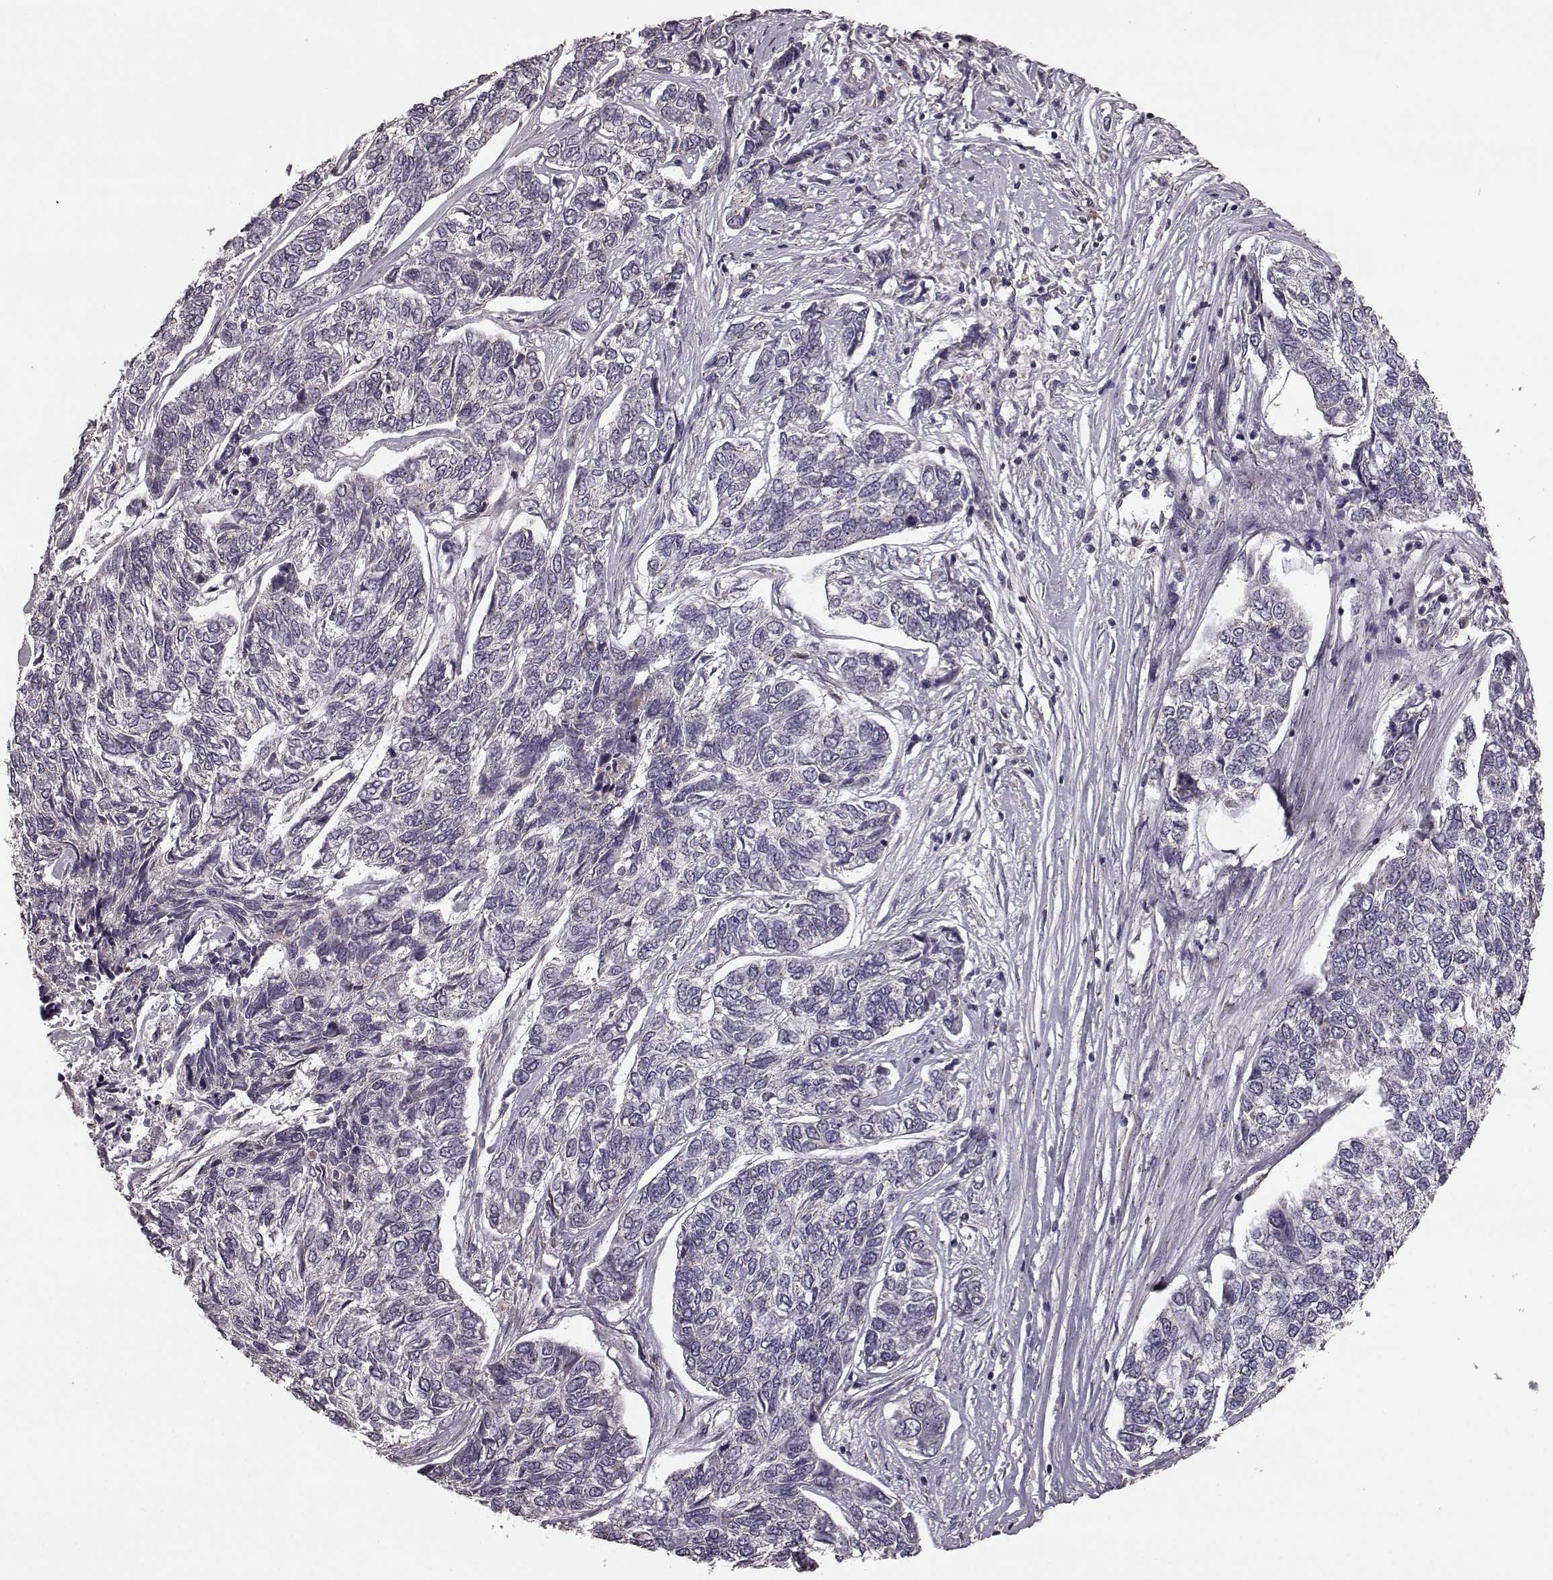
{"staining": {"intensity": "negative", "quantity": "none", "location": "none"}, "tissue": "skin cancer", "cell_type": "Tumor cells", "image_type": "cancer", "snomed": [{"axis": "morphology", "description": "Basal cell carcinoma"}, {"axis": "topography", "description": "Skin"}], "caption": "This is an immunohistochemistry image of basal cell carcinoma (skin). There is no expression in tumor cells.", "gene": "NTF3", "patient": {"sex": "female", "age": 65}}